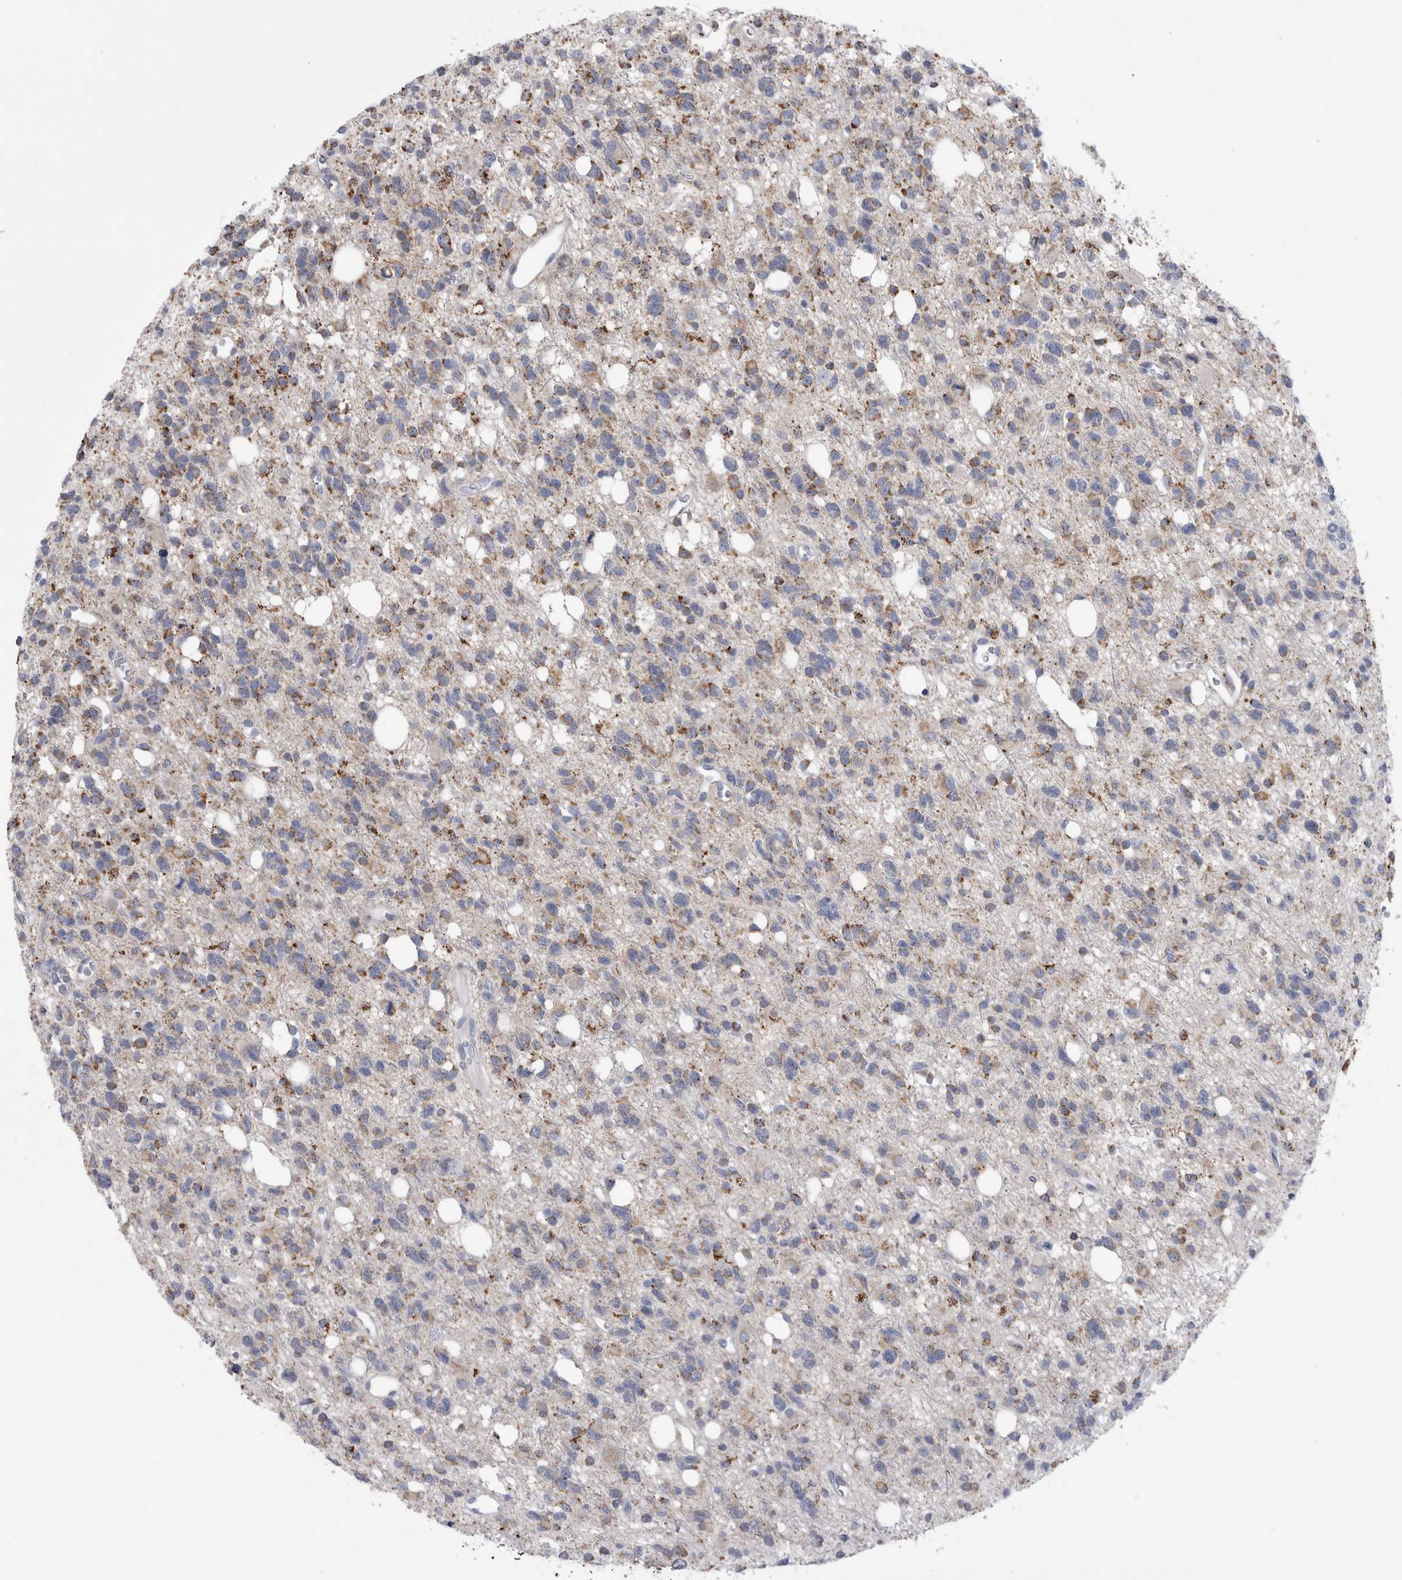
{"staining": {"intensity": "moderate", "quantity": "25%-75%", "location": "cytoplasmic/membranous"}, "tissue": "glioma", "cell_type": "Tumor cells", "image_type": "cancer", "snomed": [{"axis": "morphology", "description": "Glioma, malignant, High grade"}, {"axis": "topography", "description": "Brain"}], "caption": "Human high-grade glioma (malignant) stained for a protein (brown) reveals moderate cytoplasmic/membranous positive positivity in approximately 25%-75% of tumor cells.", "gene": "GATM", "patient": {"sex": "female", "age": 62}}